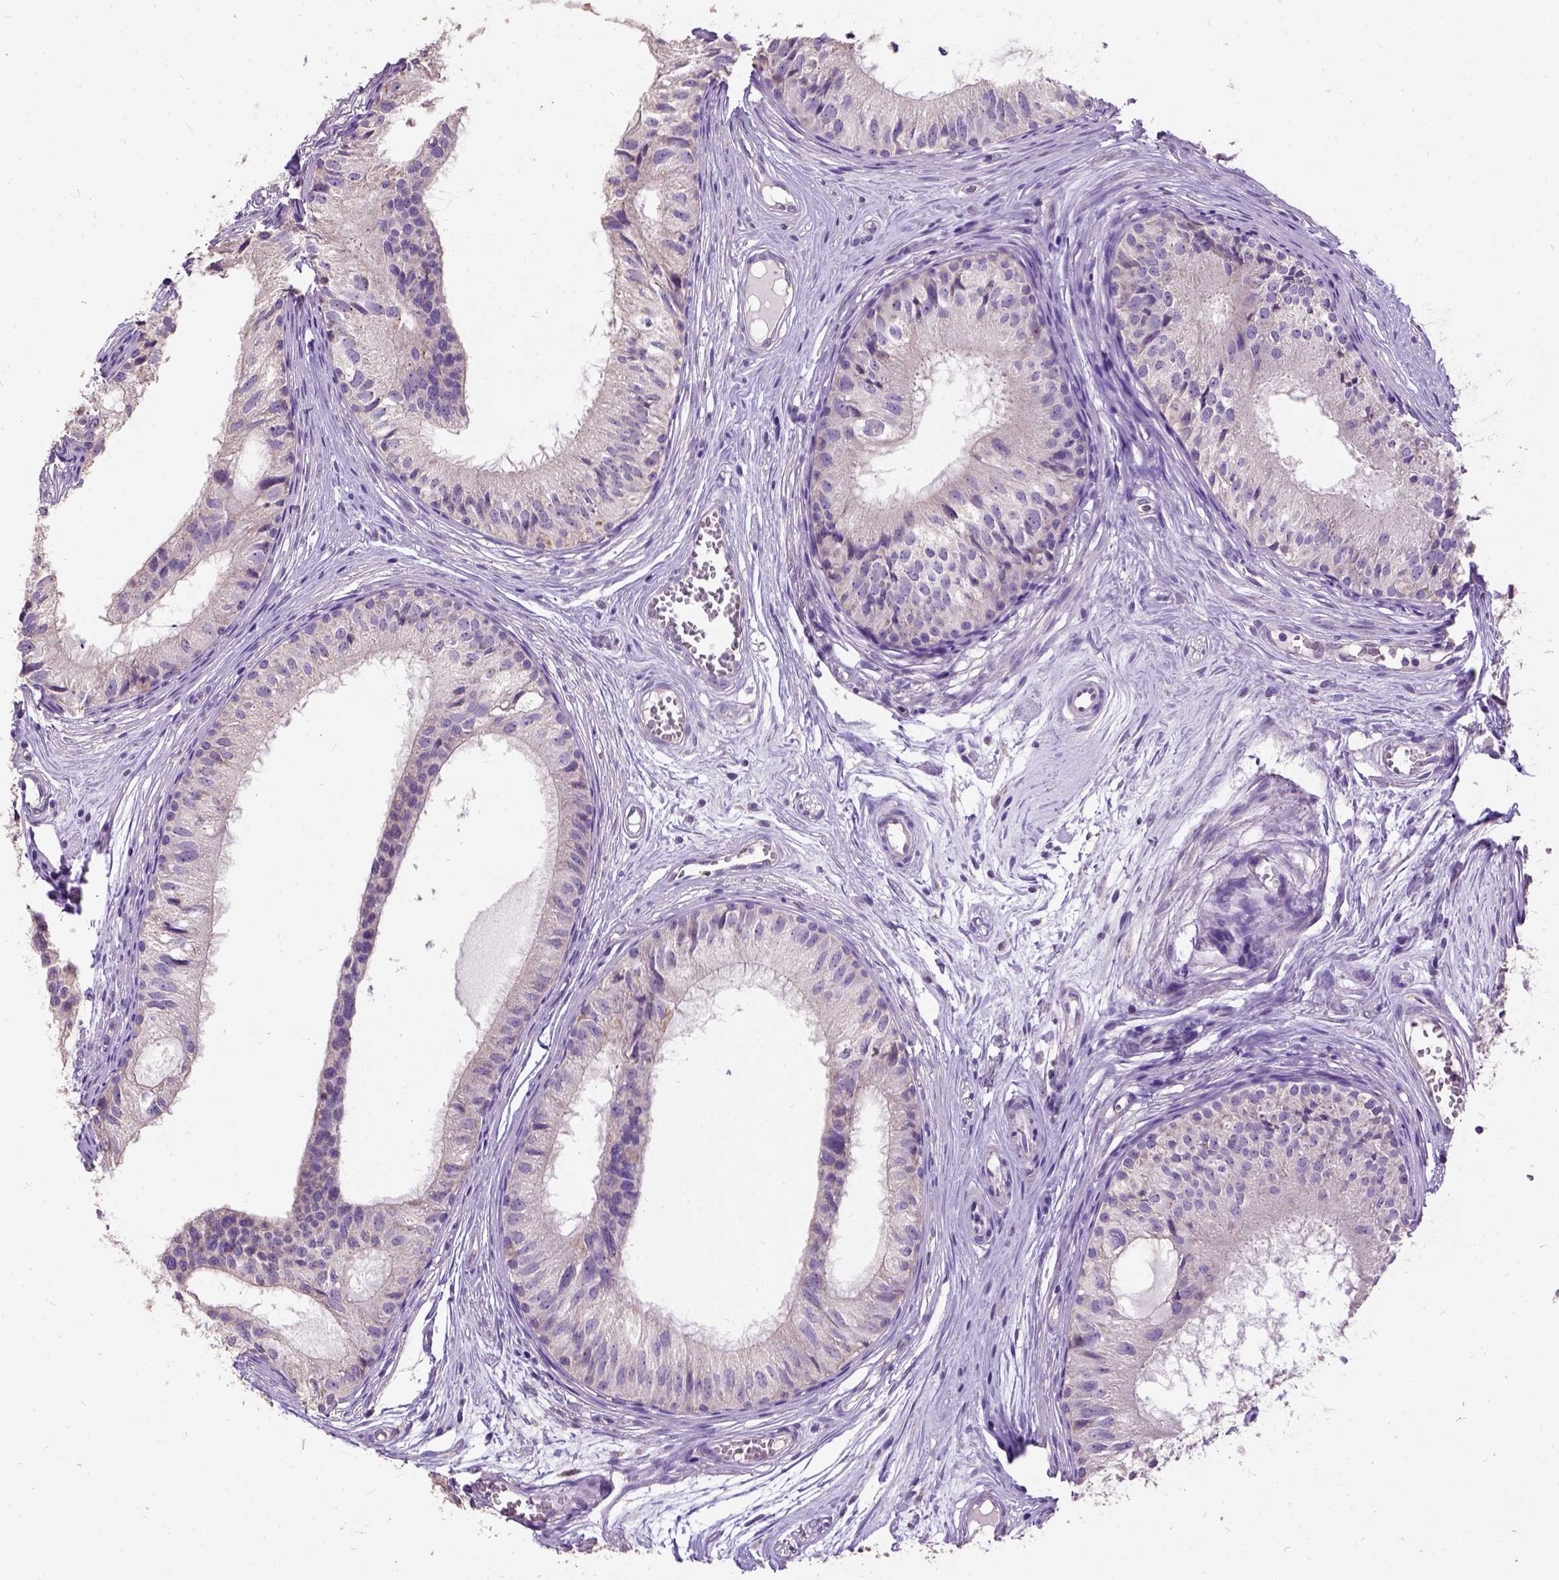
{"staining": {"intensity": "moderate", "quantity": "<25%", "location": "cytoplasmic/membranous"}, "tissue": "epididymis", "cell_type": "Glandular cells", "image_type": "normal", "snomed": [{"axis": "morphology", "description": "Normal tissue, NOS"}, {"axis": "topography", "description": "Epididymis"}], "caption": "The immunohistochemical stain shows moderate cytoplasmic/membranous positivity in glandular cells of benign epididymis.", "gene": "DQX1", "patient": {"sex": "male", "age": 25}}